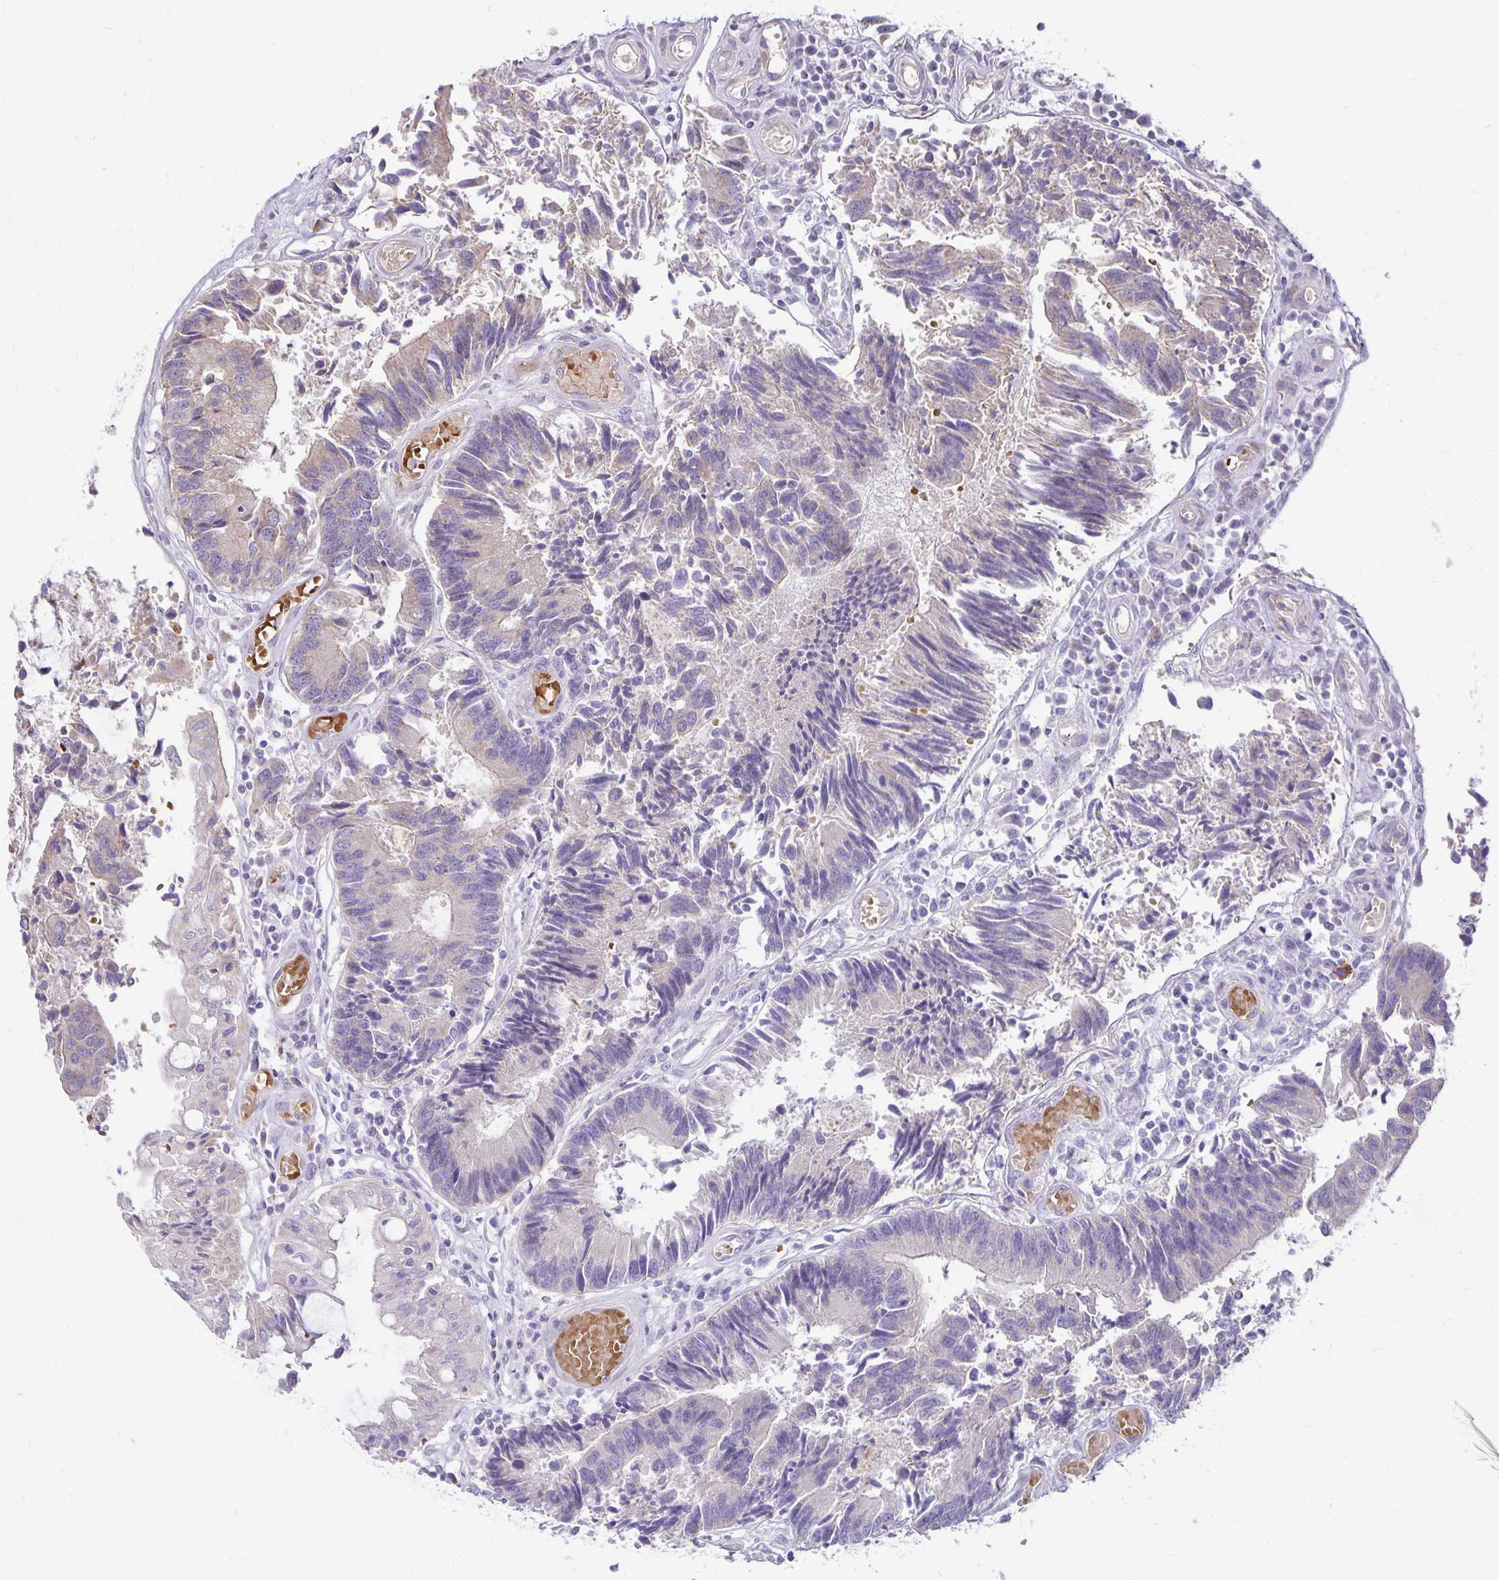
{"staining": {"intensity": "weak", "quantity": "<25%", "location": "cytoplasmic/membranous"}, "tissue": "colorectal cancer", "cell_type": "Tumor cells", "image_type": "cancer", "snomed": [{"axis": "morphology", "description": "Adenocarcinoma, NOS"}, {"axis": "topography", "description": "Colon"}], "caption": "The photomicrograph shows no staining of tumor cells in colorectal adenocarcinoma.", "gene": "FN3K", "patient": {"sex": "female", "age": 67}}